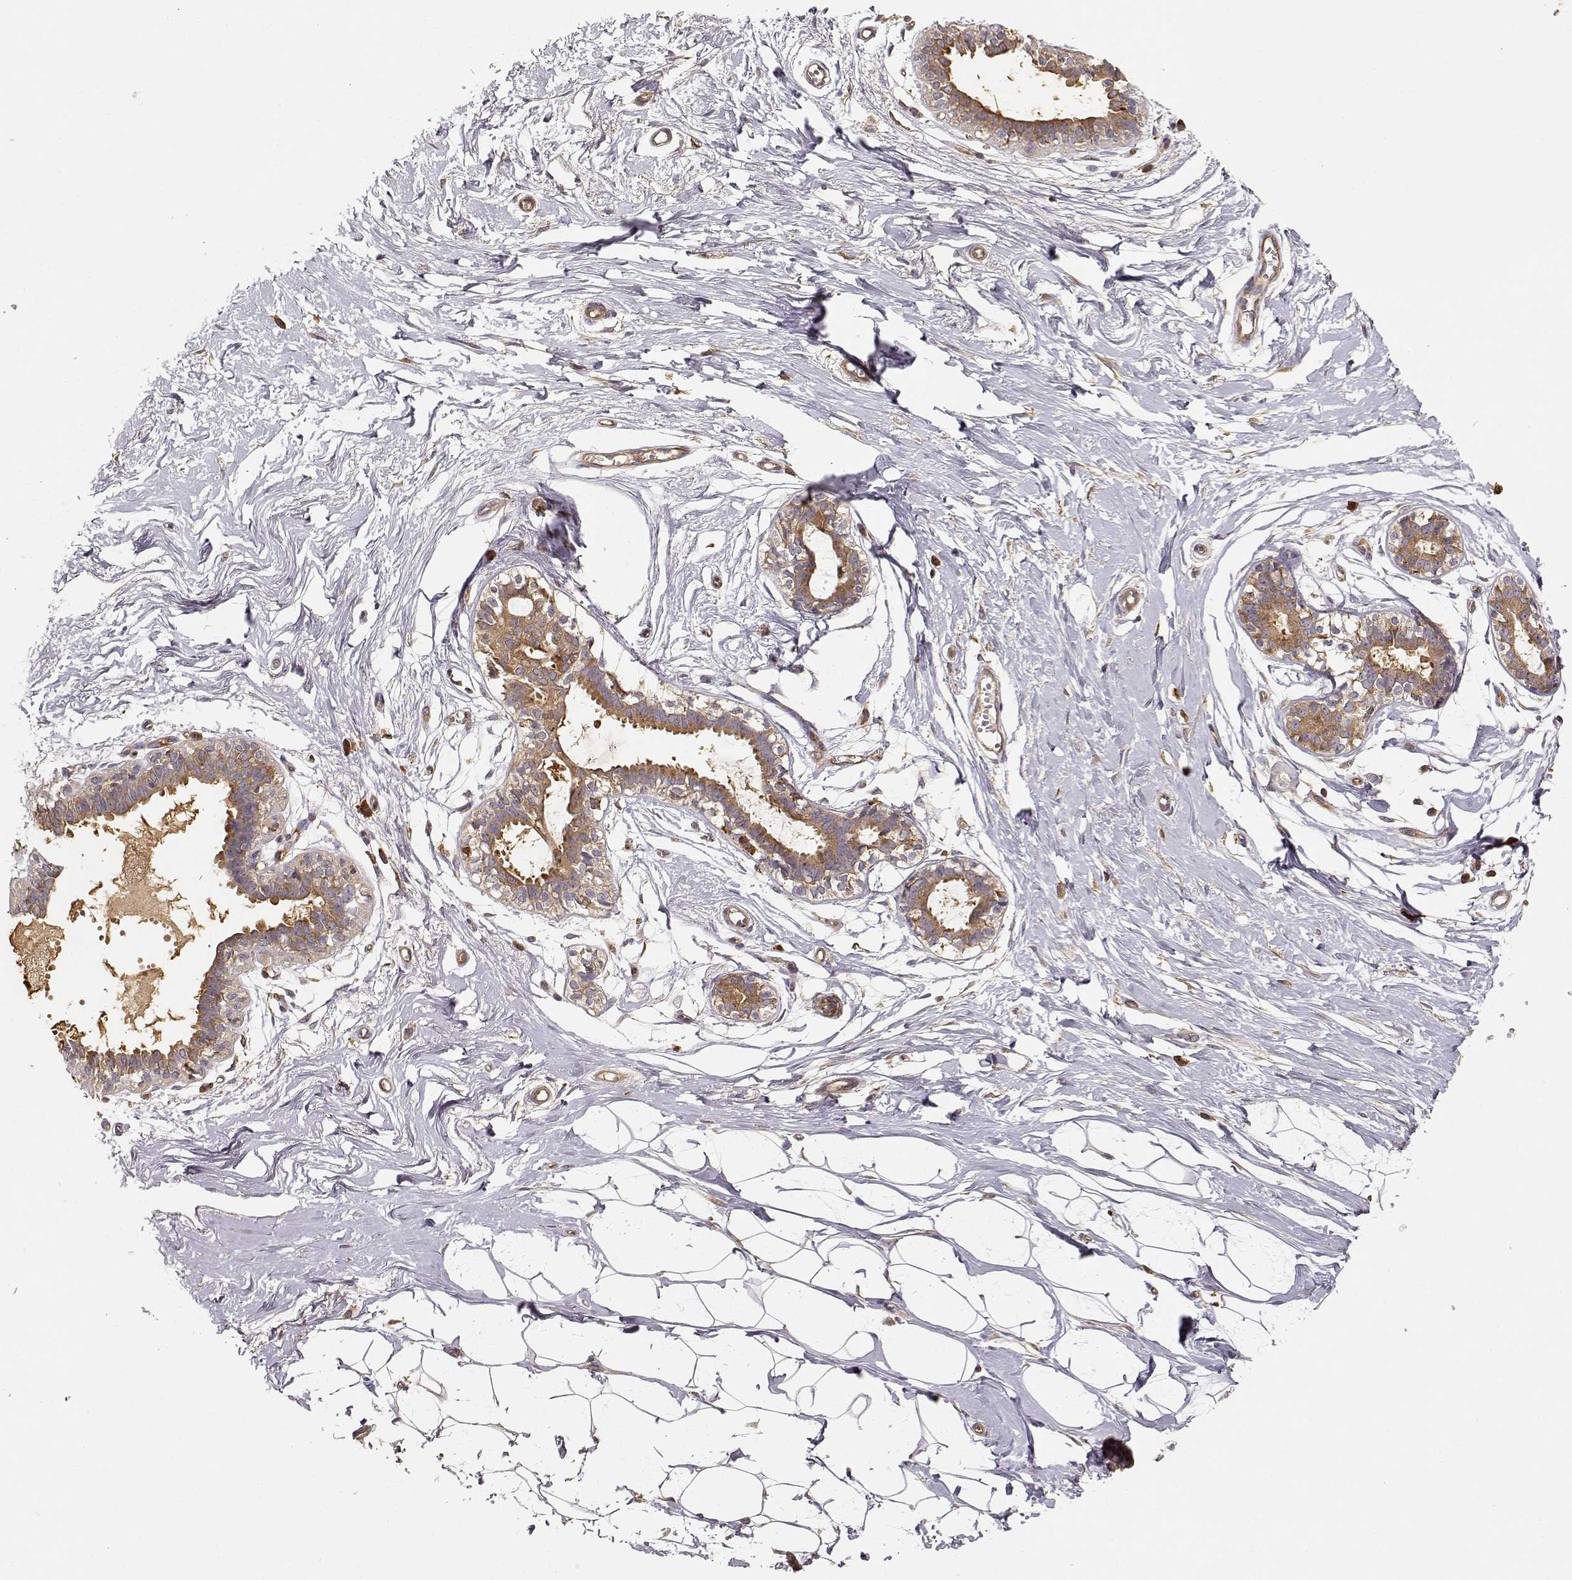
{"staining": {"intensity": "negative", "quantity": "none", "location": "none"}, "tissue": "breast", "cell_type": "Adipocytes", "image_type": "normal", "snomed": [{"axis": "morphology", "description": "Normal tissue, NOS"}, {"axis": "topography", "description": "Breast"}], "caption": "A histopathology image of human breast is negative for staining in adipocytes. (DAB immunohistochemistry (IHC) with hematoxylin counter stain).", "gene": "ARHGEF2", "patient": {"sex": "female", "age": 49}}